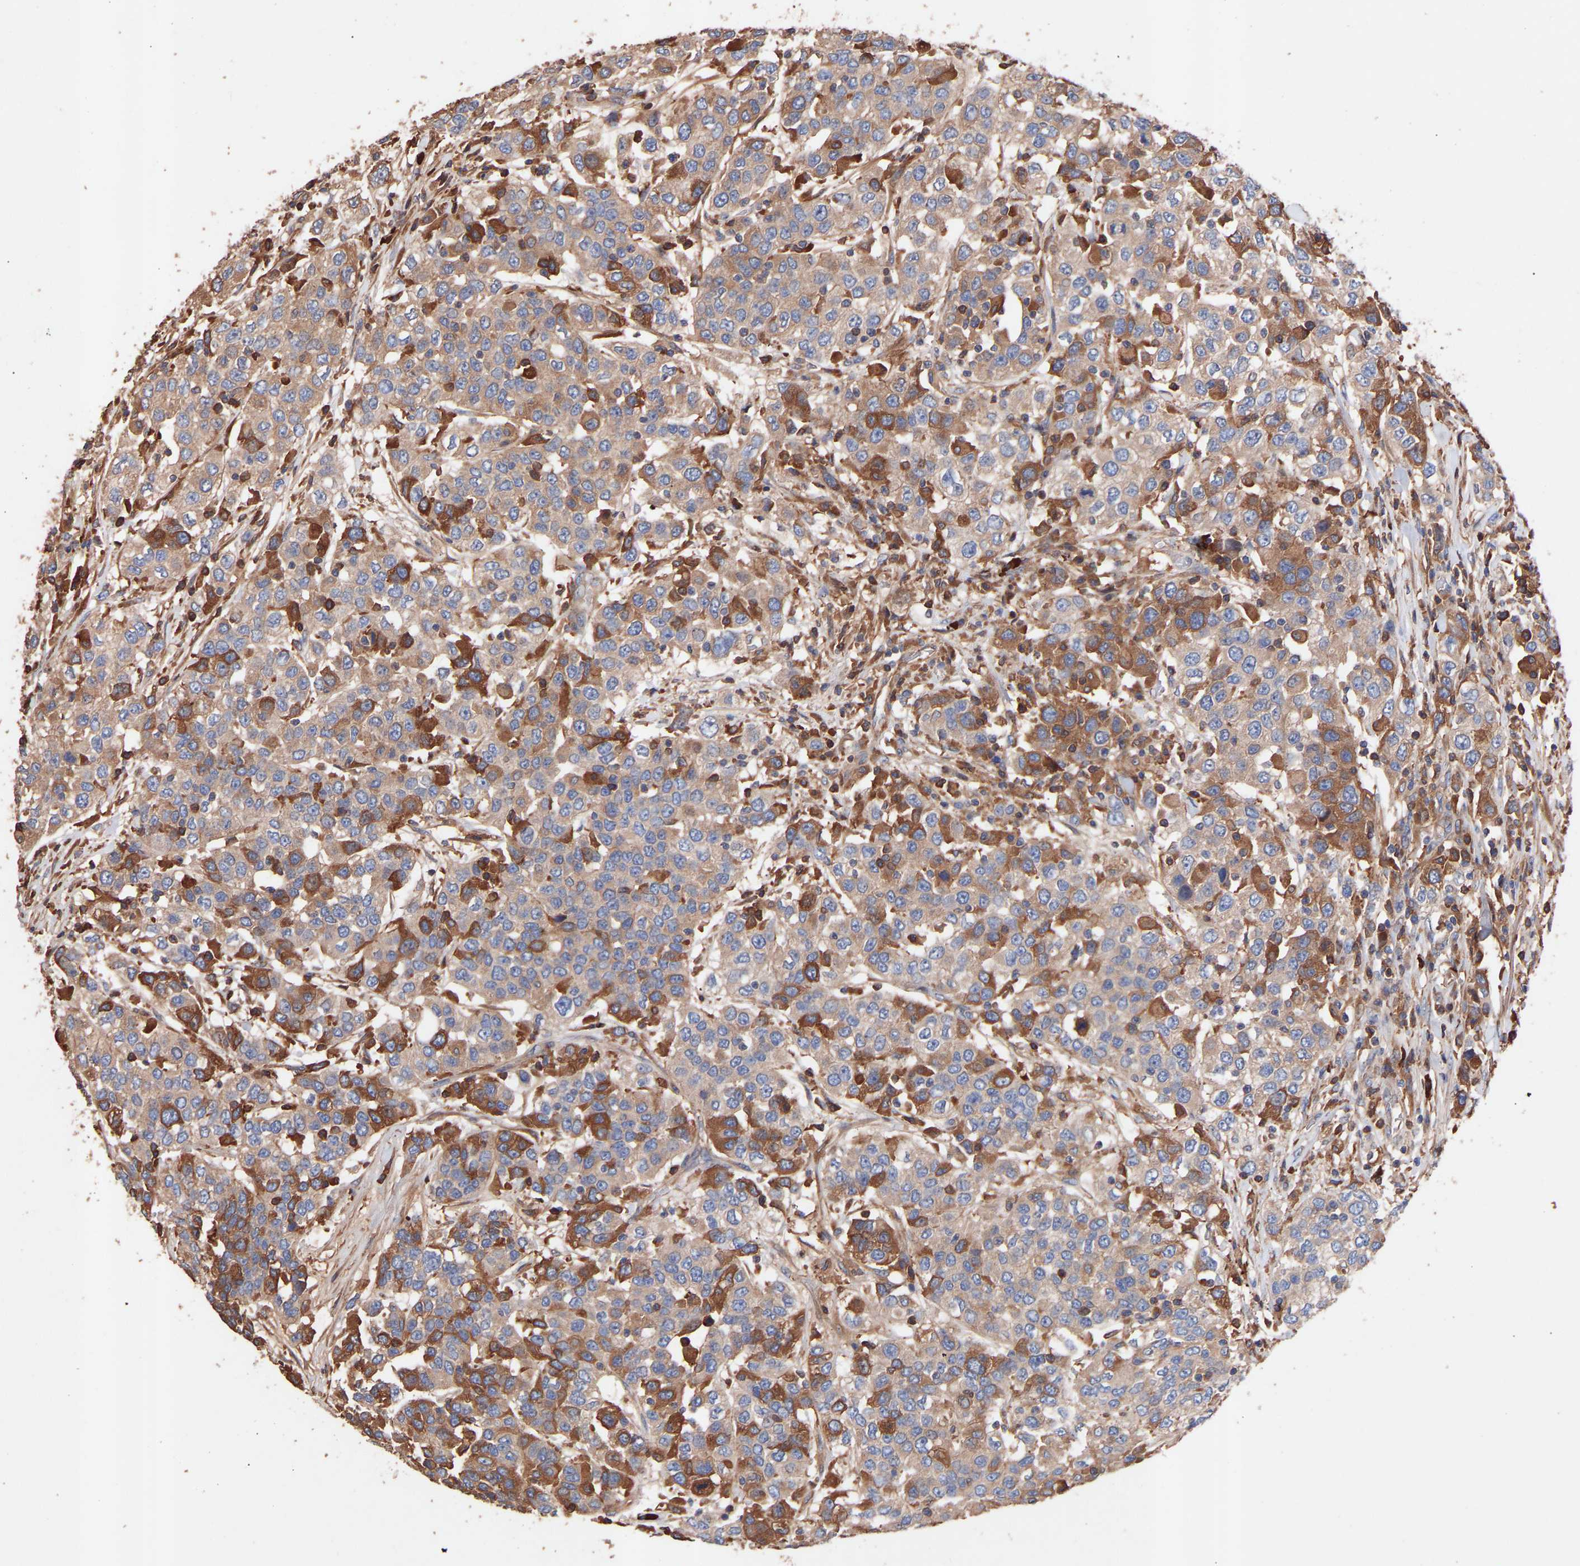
{"staining": {"intensity": "moderate", "quantity": "25%-75%", "location": "cytoplasmic/membranous"}, "tissue": "urothelial cancer", "cell_type": "Tumor cells", "image_type": "cancer", "snomed": [{"axis": "morphology", "description": "Urothelial carcinoma, High grade"}, {"axis": "topography", "description": "Urinary bladder"}], "caption": "A medium amount of moderate cytoplasmic/membranous positivity is seen in about 25%-75% of tumor cells in urothelial cancer tissue.", "gene": "TMEM268", "patient": {"sex": "female", "age": 80}}